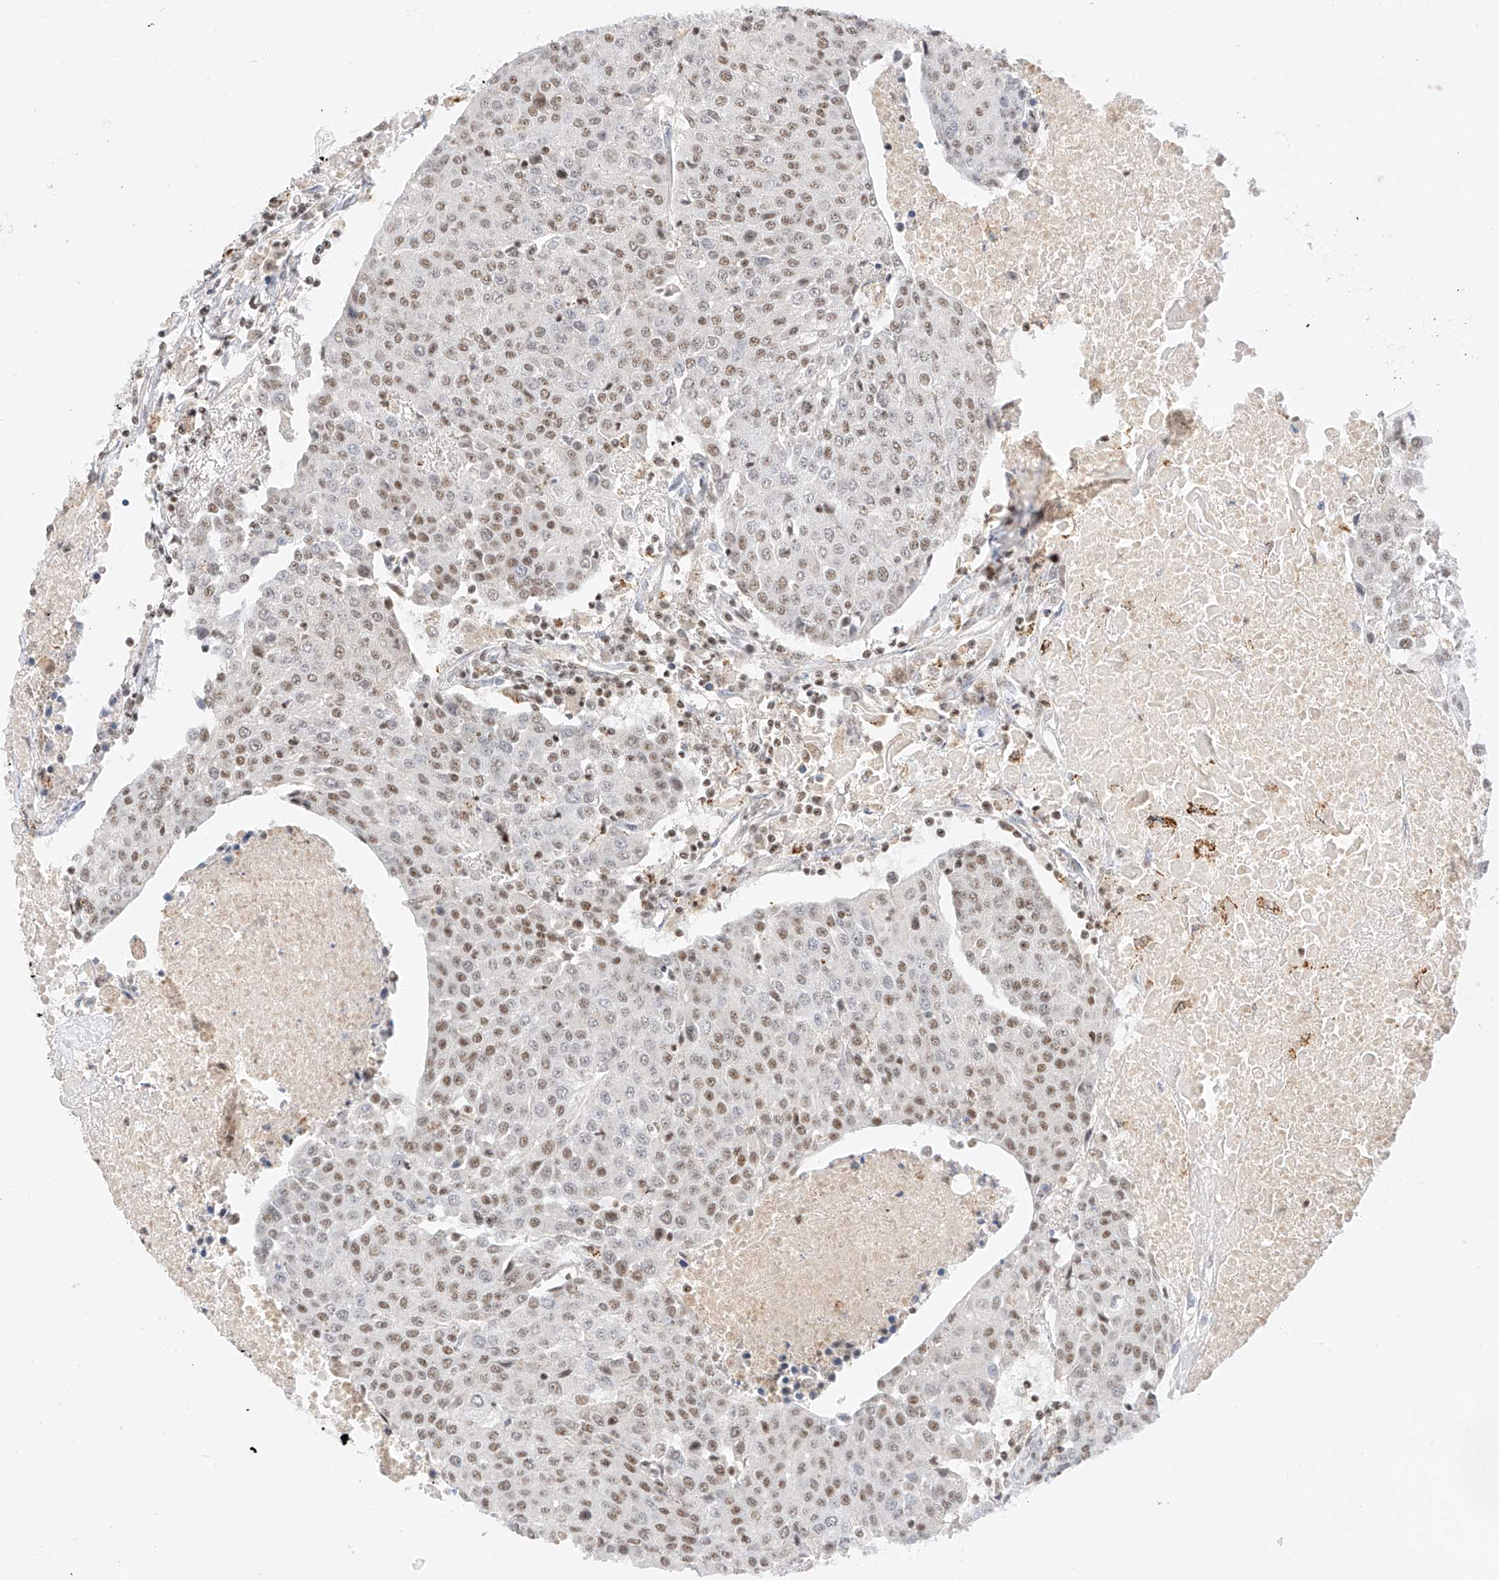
{"staining": {"intensity": "weak", "quantity": ">75%", "location": "nuclear"}, "tissue": "urothelial cancer", "cell_type": "Tumor cells", "image_type": "cancer", "snomed": [{"axis": "morphology", "description": "Urothelial carcinoma, High grade"}, {"axis": "topography", "description": "Urinary bladder"}], "caption": "Protein staining shows weak nuclear positivity in approximately >75% of tumor cells in urothelial cancer.", "gene": "NRF1", "patient": {"sex": "female", "age": 85}}